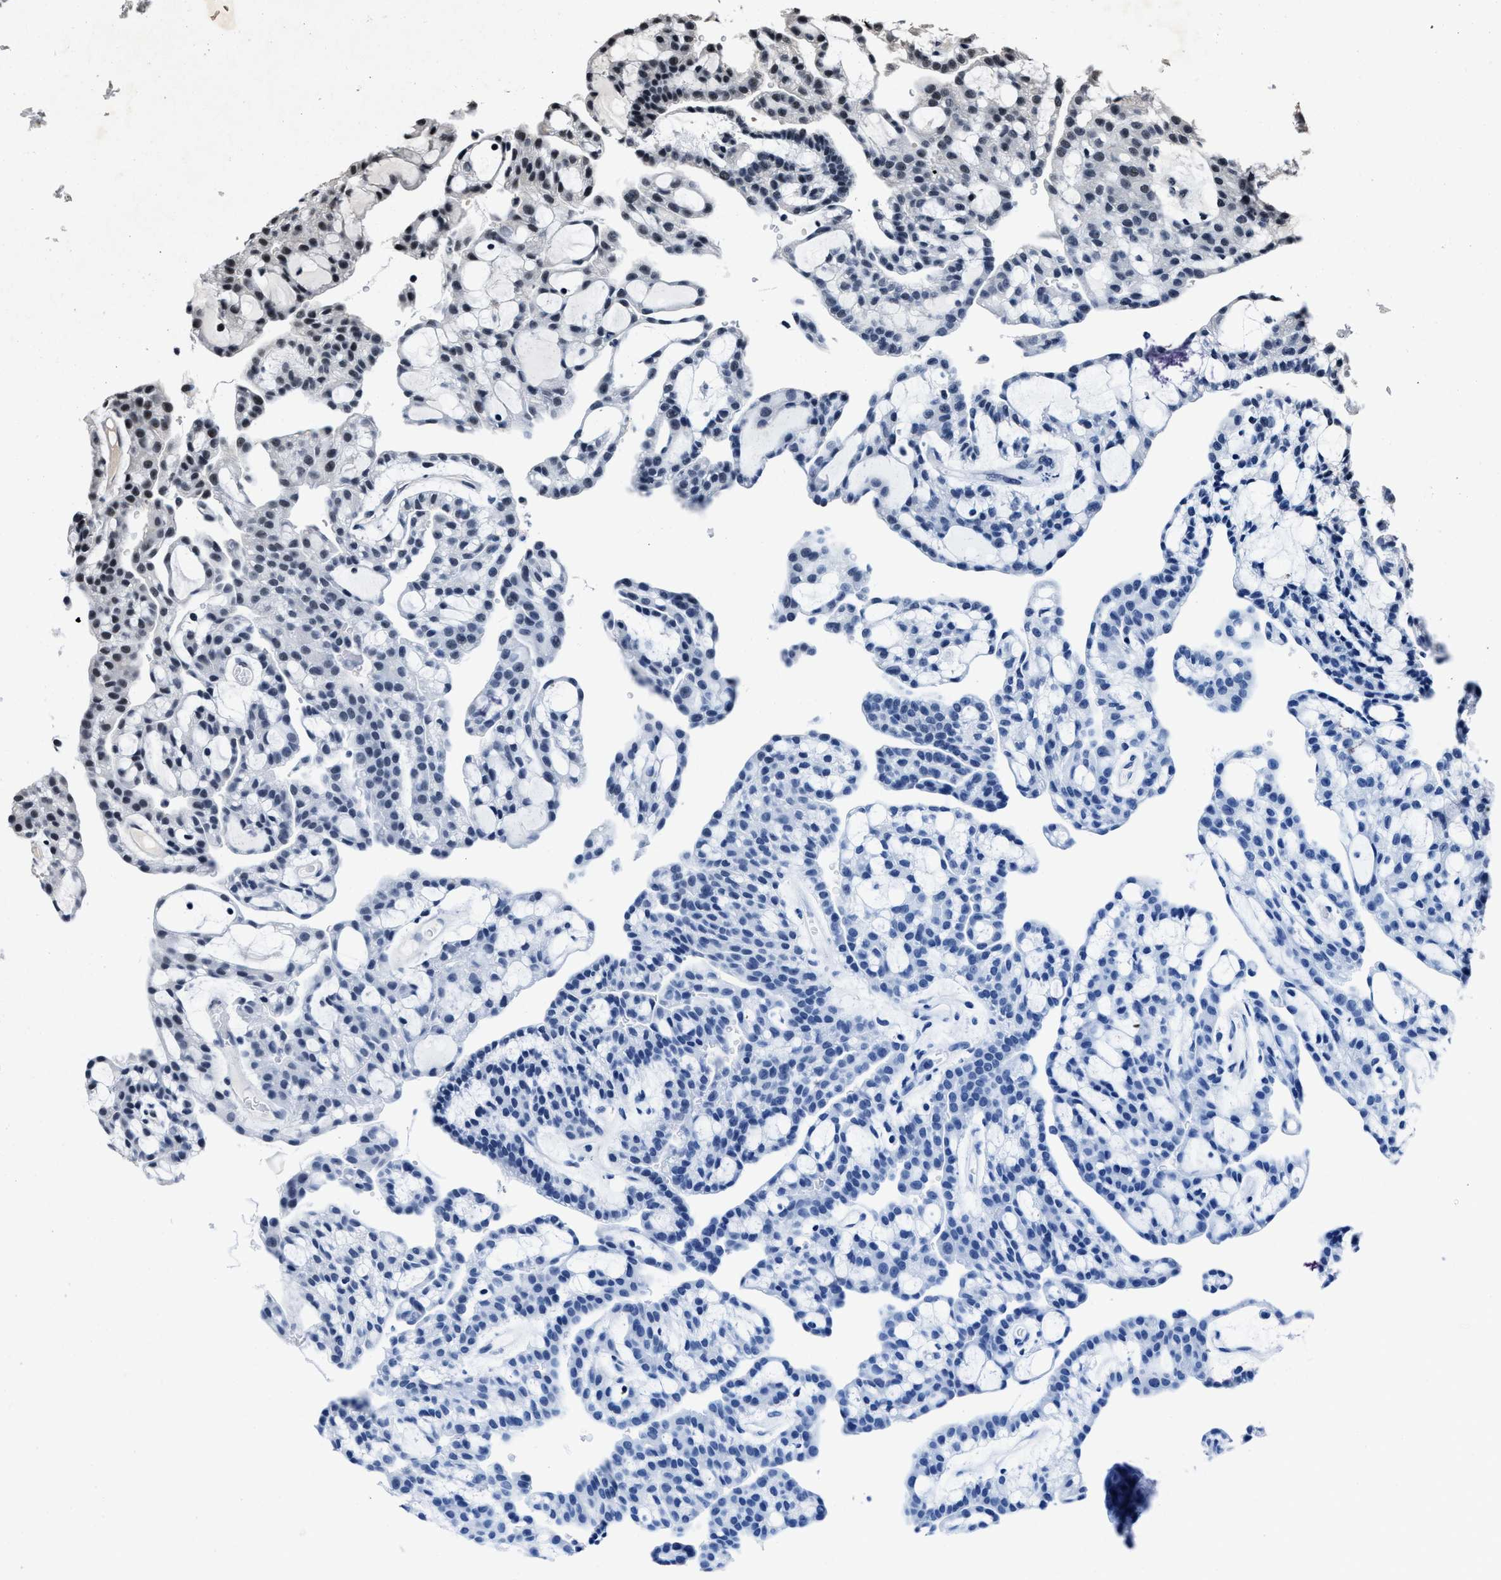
{"staining": {"intensity": "moderate", "quantity": "<25%", "location": "nuclear"}, "tissue": "renal cancer", "cell_type": "Tumor cells", "image_type": "cancer", "snomed": [{"axis": "morphology", "description": "Adenocarcinoma, NOS"}, {"axis": "topography", "description": "Kidney"}], "caption": "Immunohistochemistry (IHC) of renal adenocarcinoma exhibits low levels of moderate nuclear staining in about <25% of tumor cells. (Stains: DAB in brown, nuclei in blue, Microscopy: brightfield microscopy at high magnification).", "gene": "ZNF233", "patient": {"sex": "male", "age": 63}}